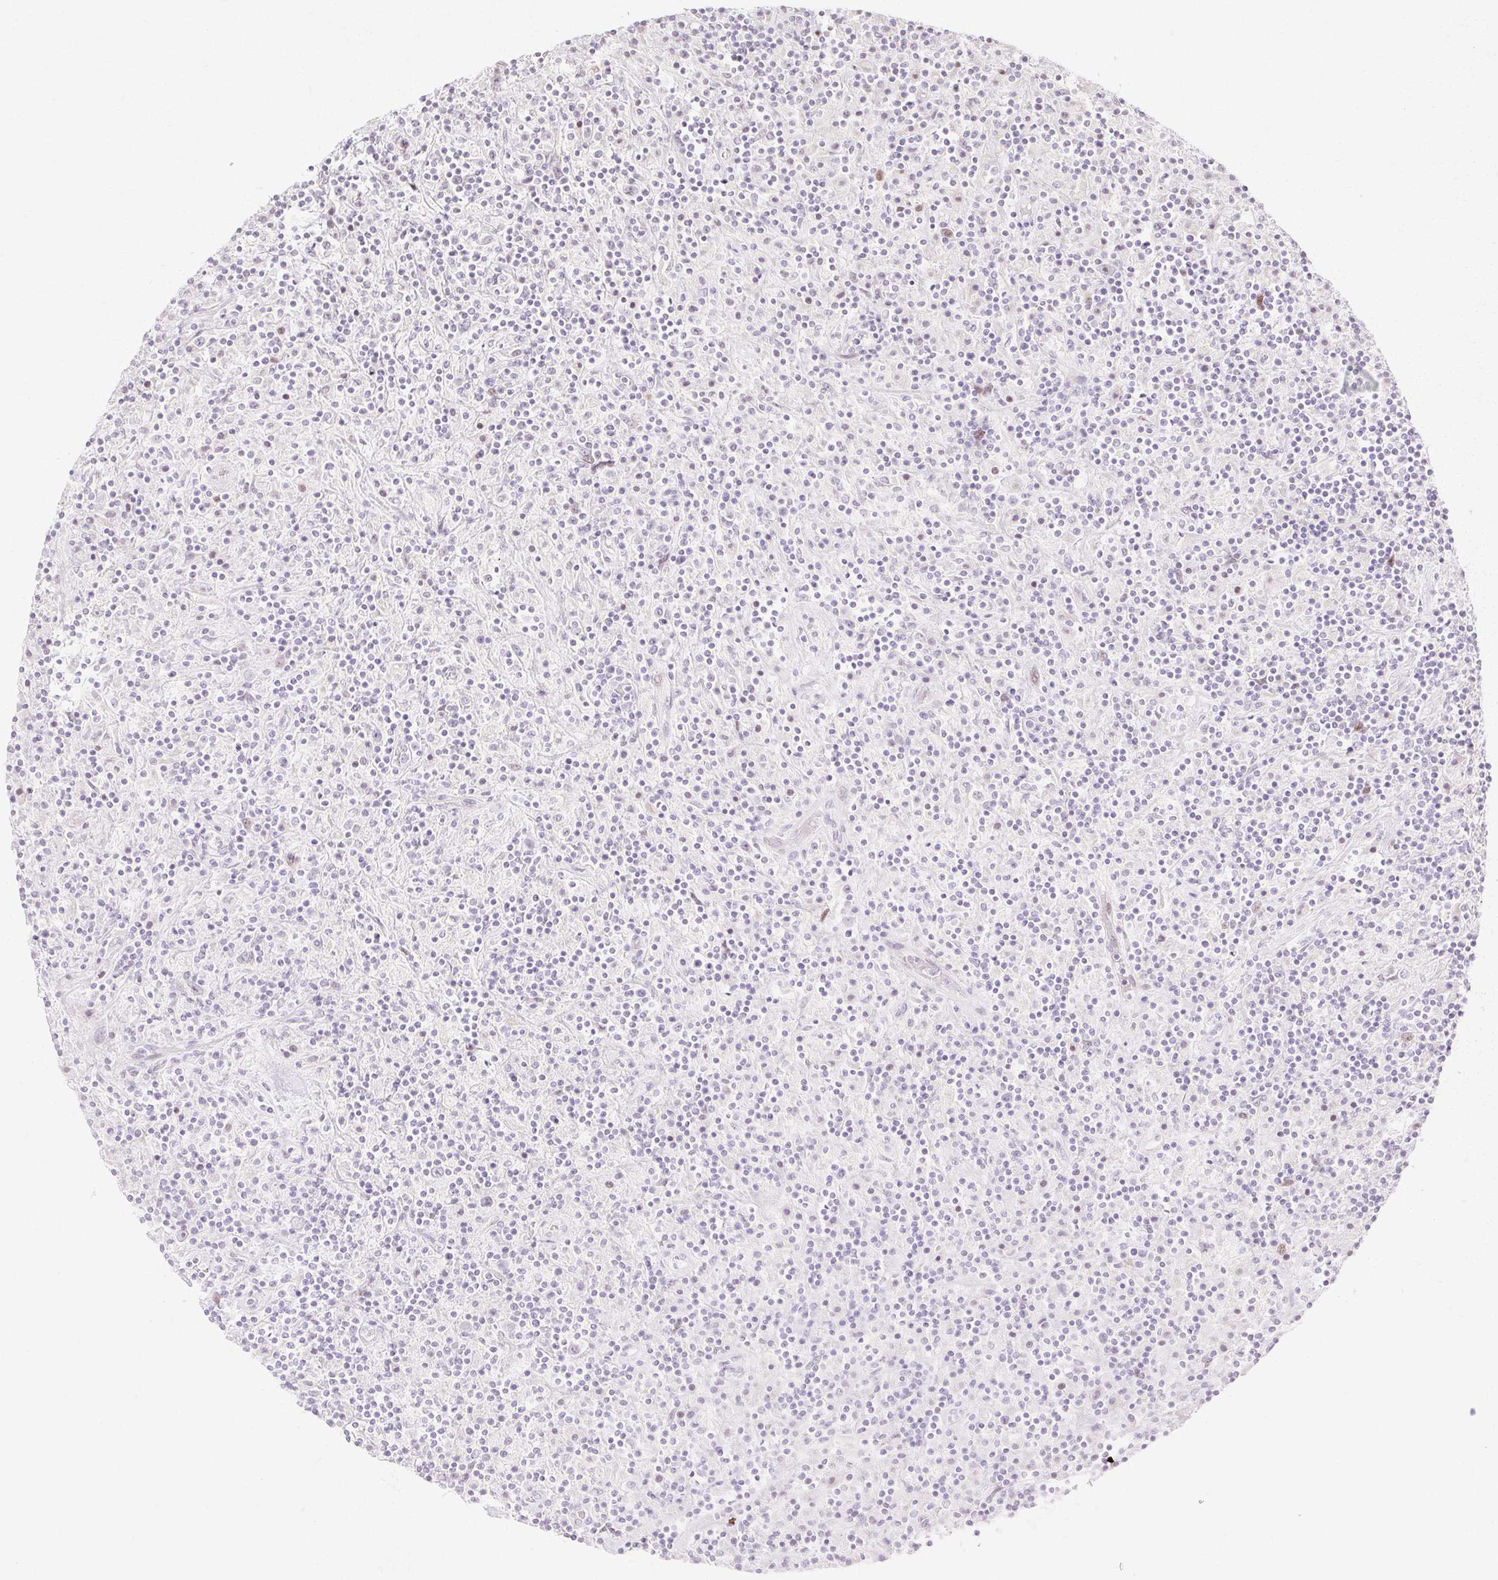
{"staining": {"intensity": "negative", "quantity": "none", "location": "none"}, "tissue": "lymphoma", "cell_type": "Tumor cells", "image_type": "cancer", "snomed": [{"axis": "morphology", "description": "Hodgkin's disease, NOS"}, {"axis": "topography", "description": "Lymph node"}], "caption": "Immunohistochemistry micrograph of neoplastic tissue: lymphoma stained with DAB demonstrates no significant protein expression in tumor cells. Nuclei are stained in blue.", "gene": "C3orf49", "patient": {"sex": "male", "age": 70}}